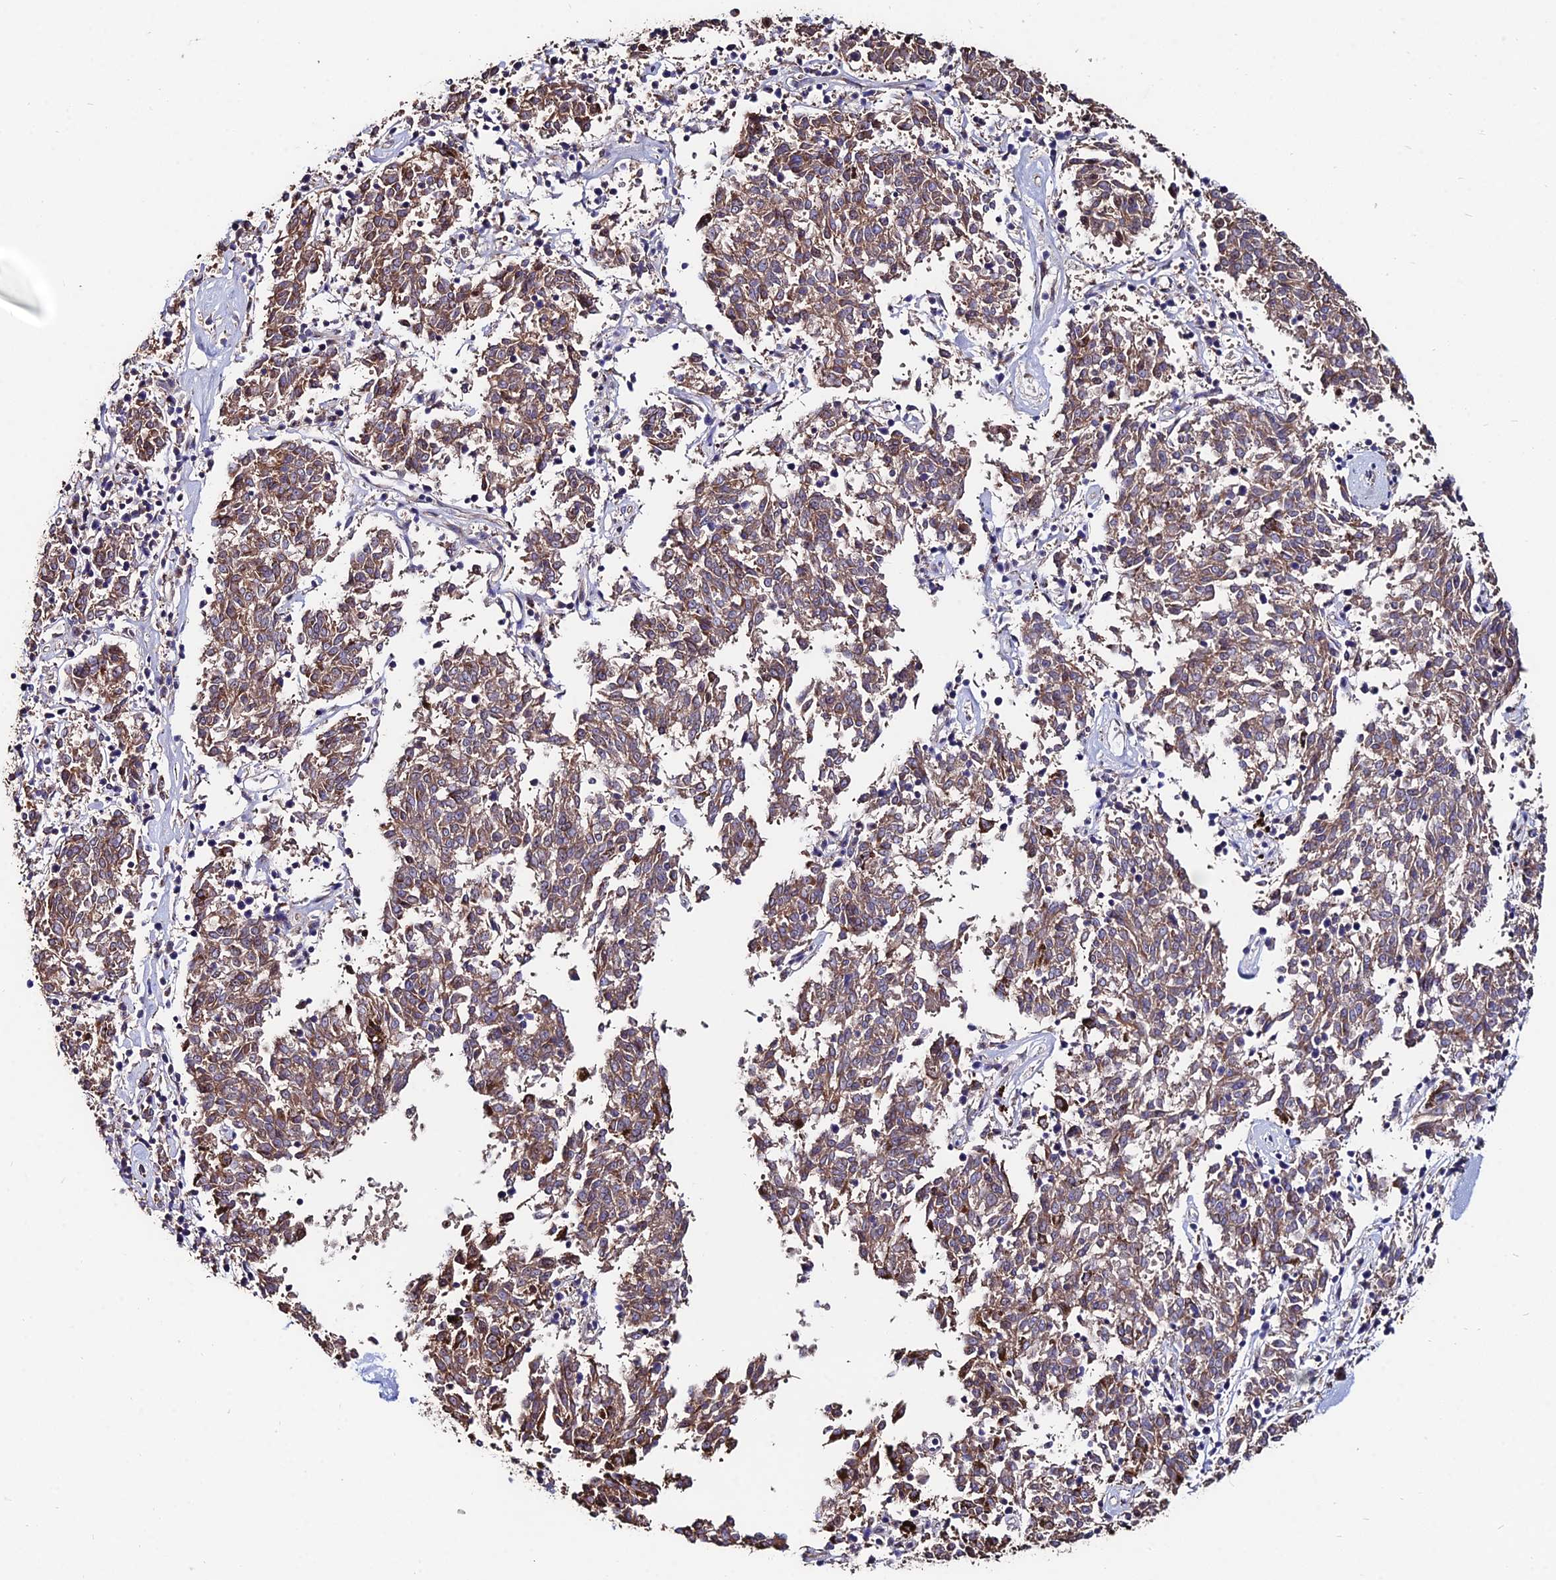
{"staining": {"intensity": "weak", "quantity": ">75%", "location": "cytoplasmic/membranous"}, "tissue": "melanoma", "cell_type": "Tumor cells", "image_type": "cancer", "snomed": [{"axis": "morphology", "description": "Malignant melanoma, NOS"}, {"axis": "topography", "description": "Skin"}], "caption": "Human melanoma stained with a brown dye demonstrates weak cytoplasmic/membranous positive staining in approximately >75% of tumor cells.", "gene": "ACTR5", "patient": {"sex": "female", "age": 72}}